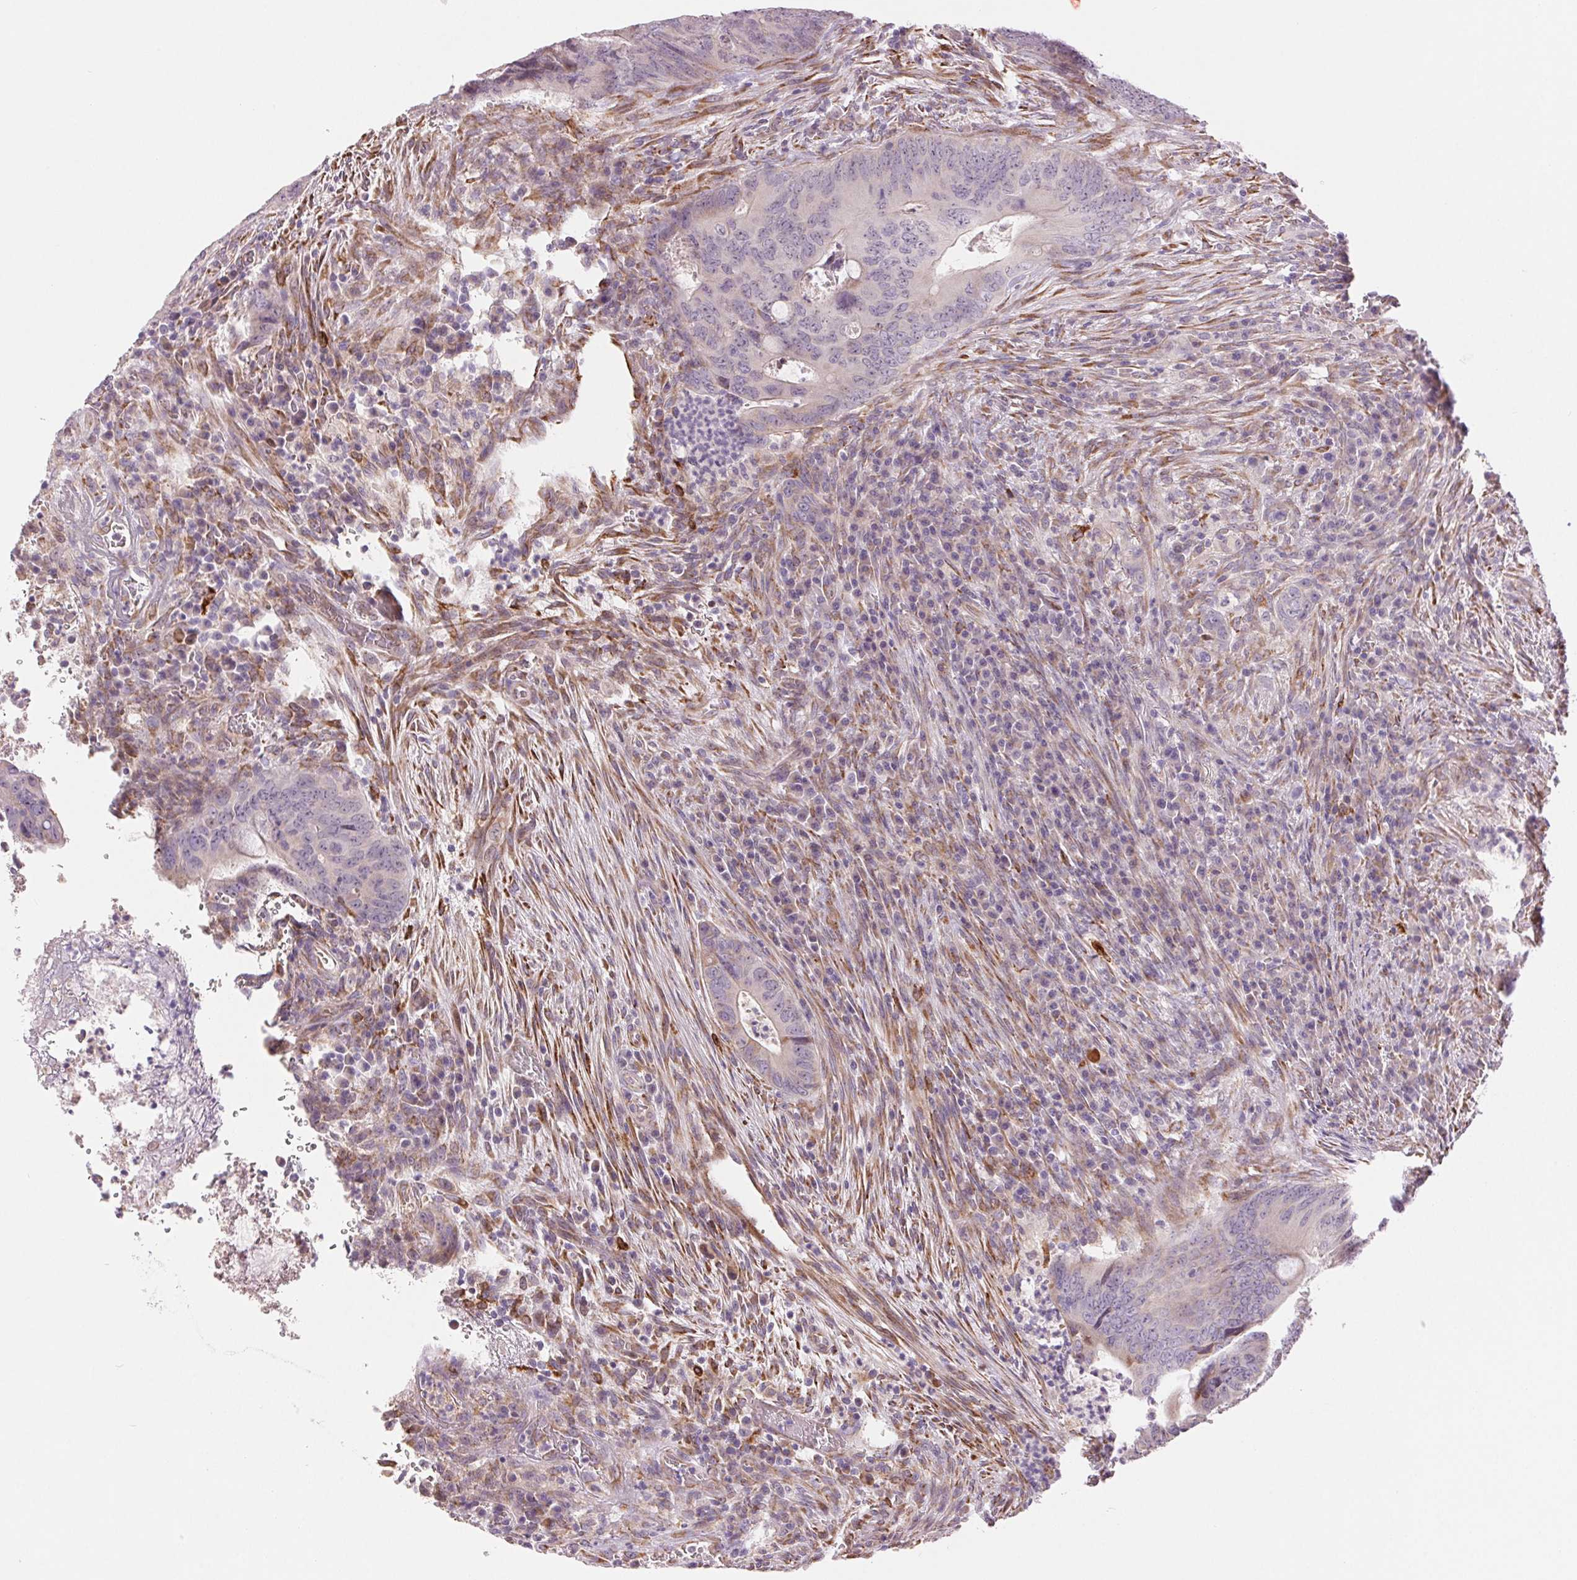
{"staining": {"intensity": "negative", "quantity": "none", "location": "none"}, "tissue": "colorectal cancer", "cell_type": "Tumor cells", "image_type": "cancer", "snomed": [{"axis": "morphology", "description": "Adenocarcinoma, NOS"}, {"axis": "topography", "description": "Colon"}], "caption": "This is an IHC histopathology image of colorectal cancer. There is no staining in tumor cells.", "gene": "METTL17", "patient": {"sex": "female", "age": 74}}